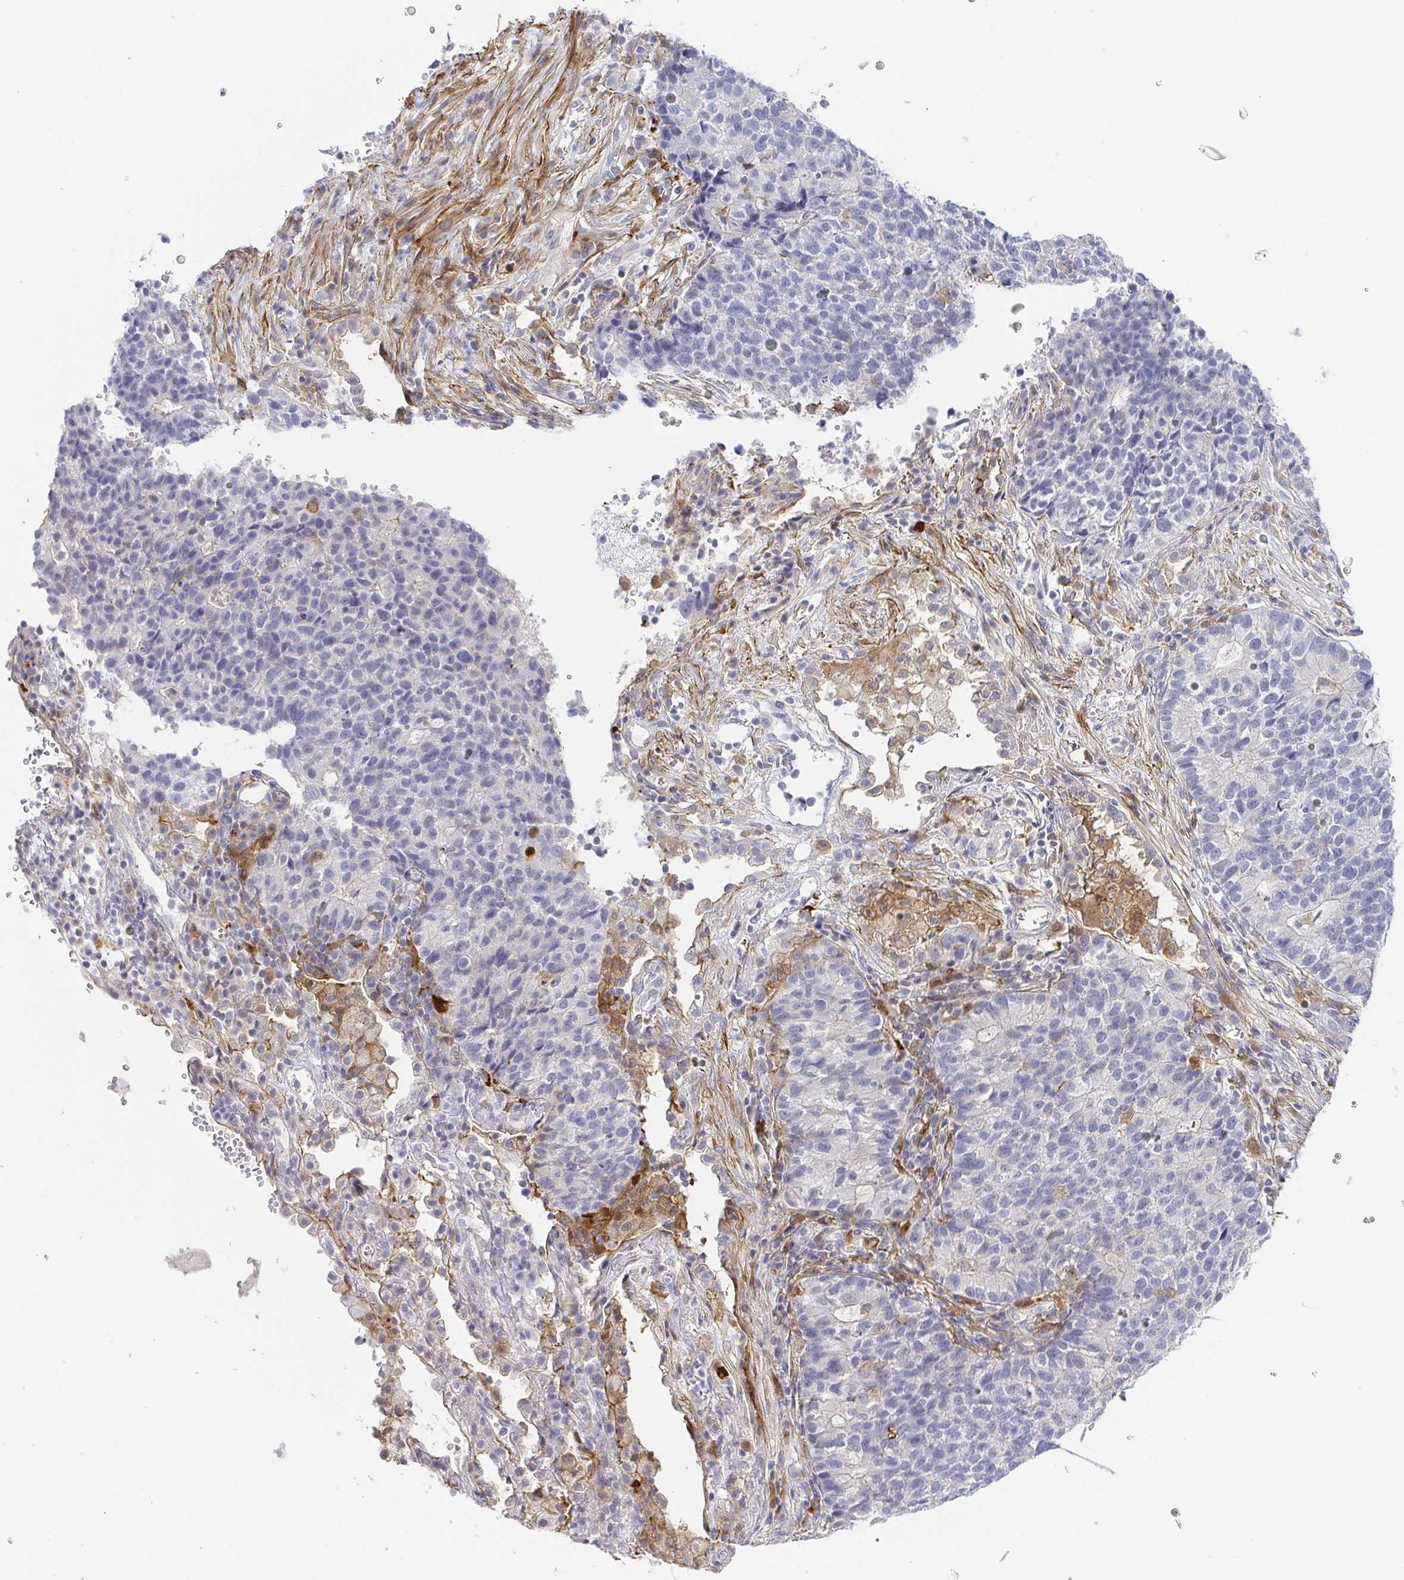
{"staining": {"intensity": "negative", "quantity": "none", "location": "none"}, "tissue": "lung cancer", "cell_type": "Tumor cells", "image_type": "cancer", "snomed": [{"axis": "morphology", "description": "Adenocarcinoma, NOS"}, {"axis": "topography", "description": "Lung"}], "caption": "Protein analysis of lung cancer (adenocarcinoma) displays no significant staining in tumor cells.", "gene": "RNASE7", "patient": {"sex": "male", "age": 57}}